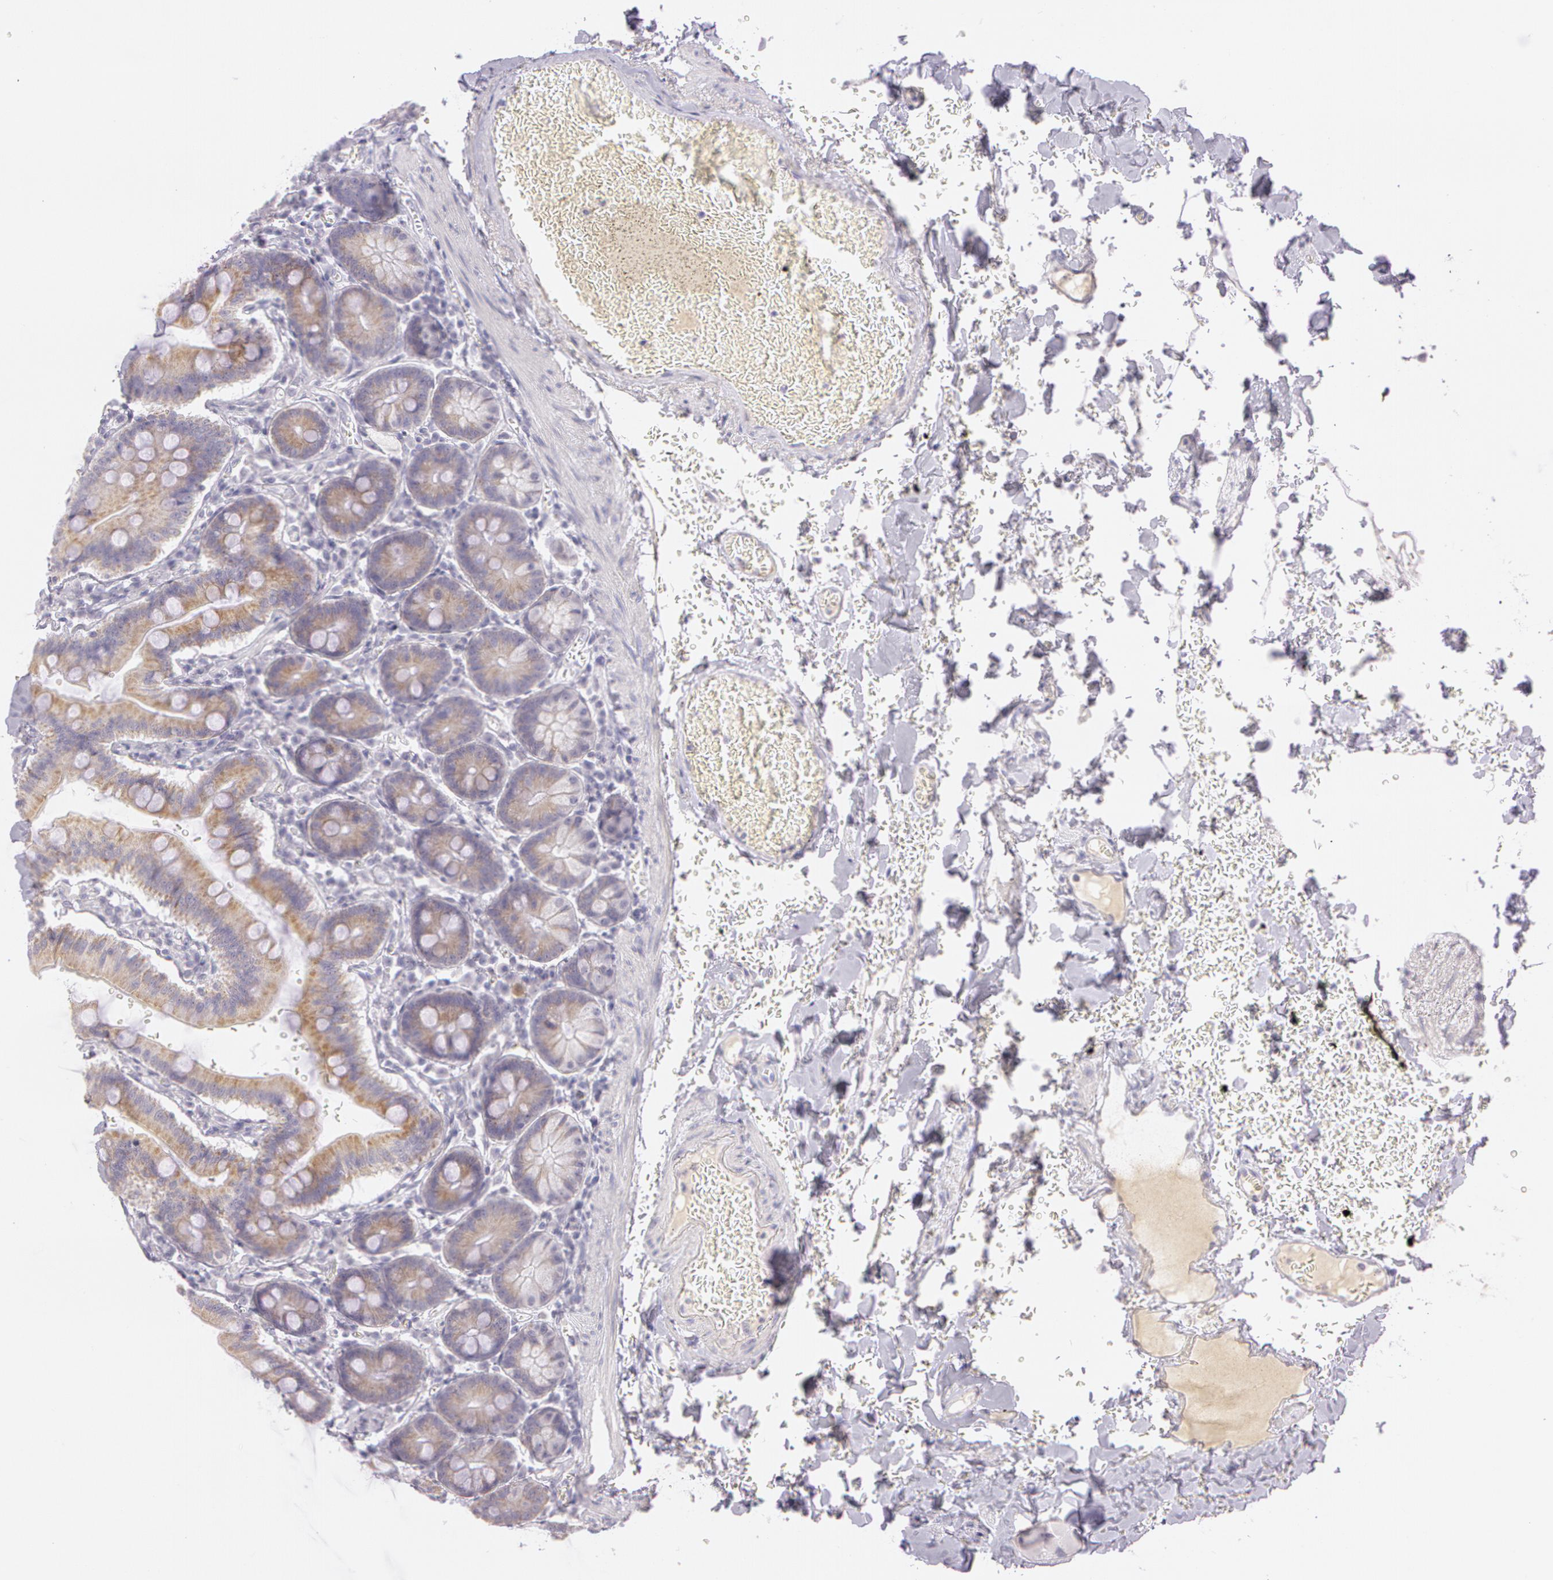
{"staining": {"intensity": "weak", "quantity": ">75%", "location": "cytoplasmic/membranous"}, "tissue": "small intestine", "cell_type": "Glandular cells", "image_type": "normal", "snomed": [{"axis": "morphology", "description": "Normal tissue, NOS"}, {"axis": "topography", "description": "Small intestine"}], "caption": "Immunohistochemistry (IHC) photomicrograph of unremarkable small intestine: small intestine stained using immunohistochemistry displays low levels of weak protein expression localized specifically in the cytoplasmic/membranous of glandular cells, appearing as a cytoplasmic/membranous brown color.", "gene": "OTC", "patient": {"sex": "male", "age": 71}}